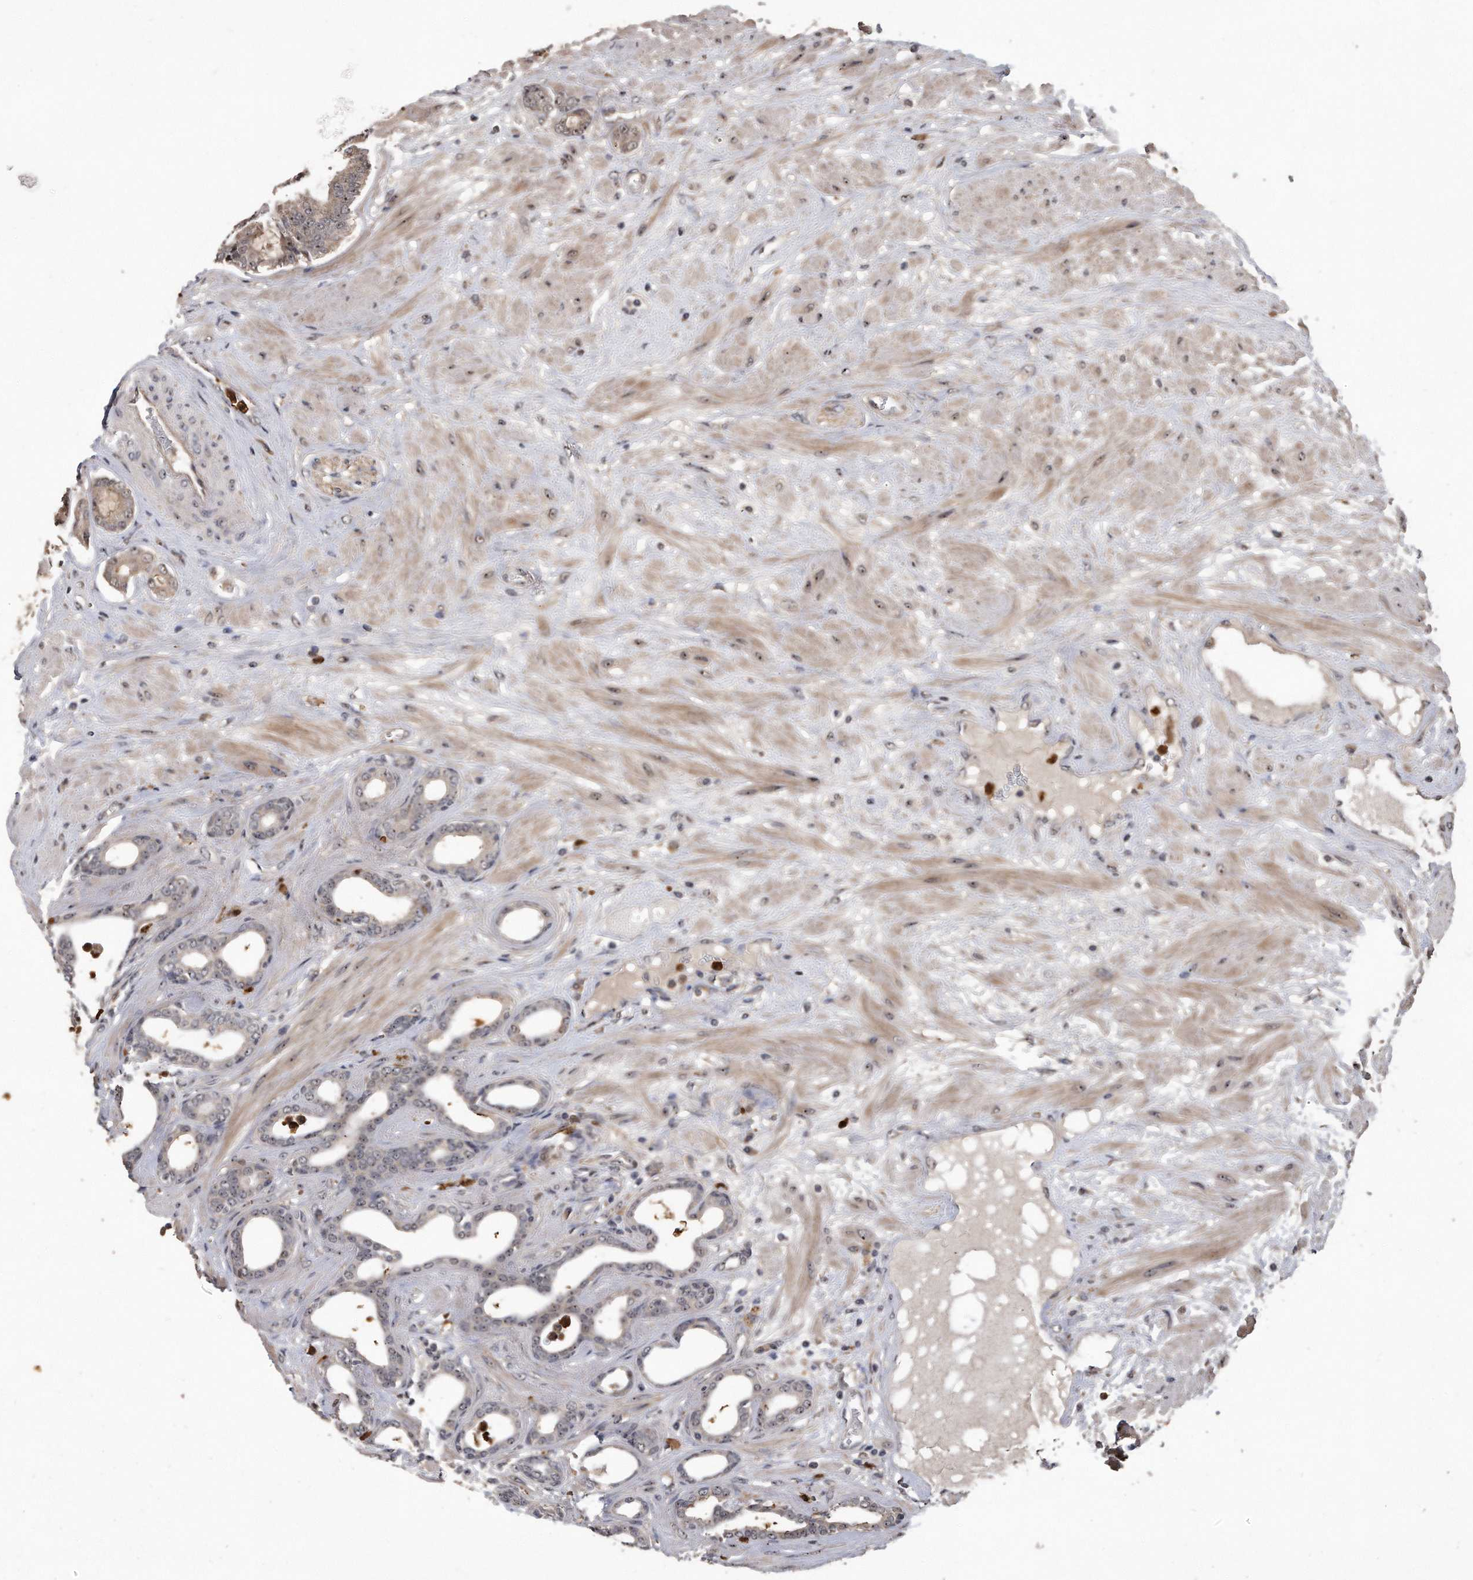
{"staining": {"intensity": "weak", "quantity": "<25%", "location": "nuclear"}, "tissue": "prostate cancer", "cell_type": "Tumor cells", "image_type": "cancer", "snomed": [{"axis": "morphology", "description": "Adenocarcinoma, Low grade"}, {"axis": "topography", "description": "Prostate"}], "caption": "DAB immunohistochemical staining of human prostate cancer displays no significant expression in tumor cells.", "gene": "PELO", "patient": {"sex": "male", "age": 60}}